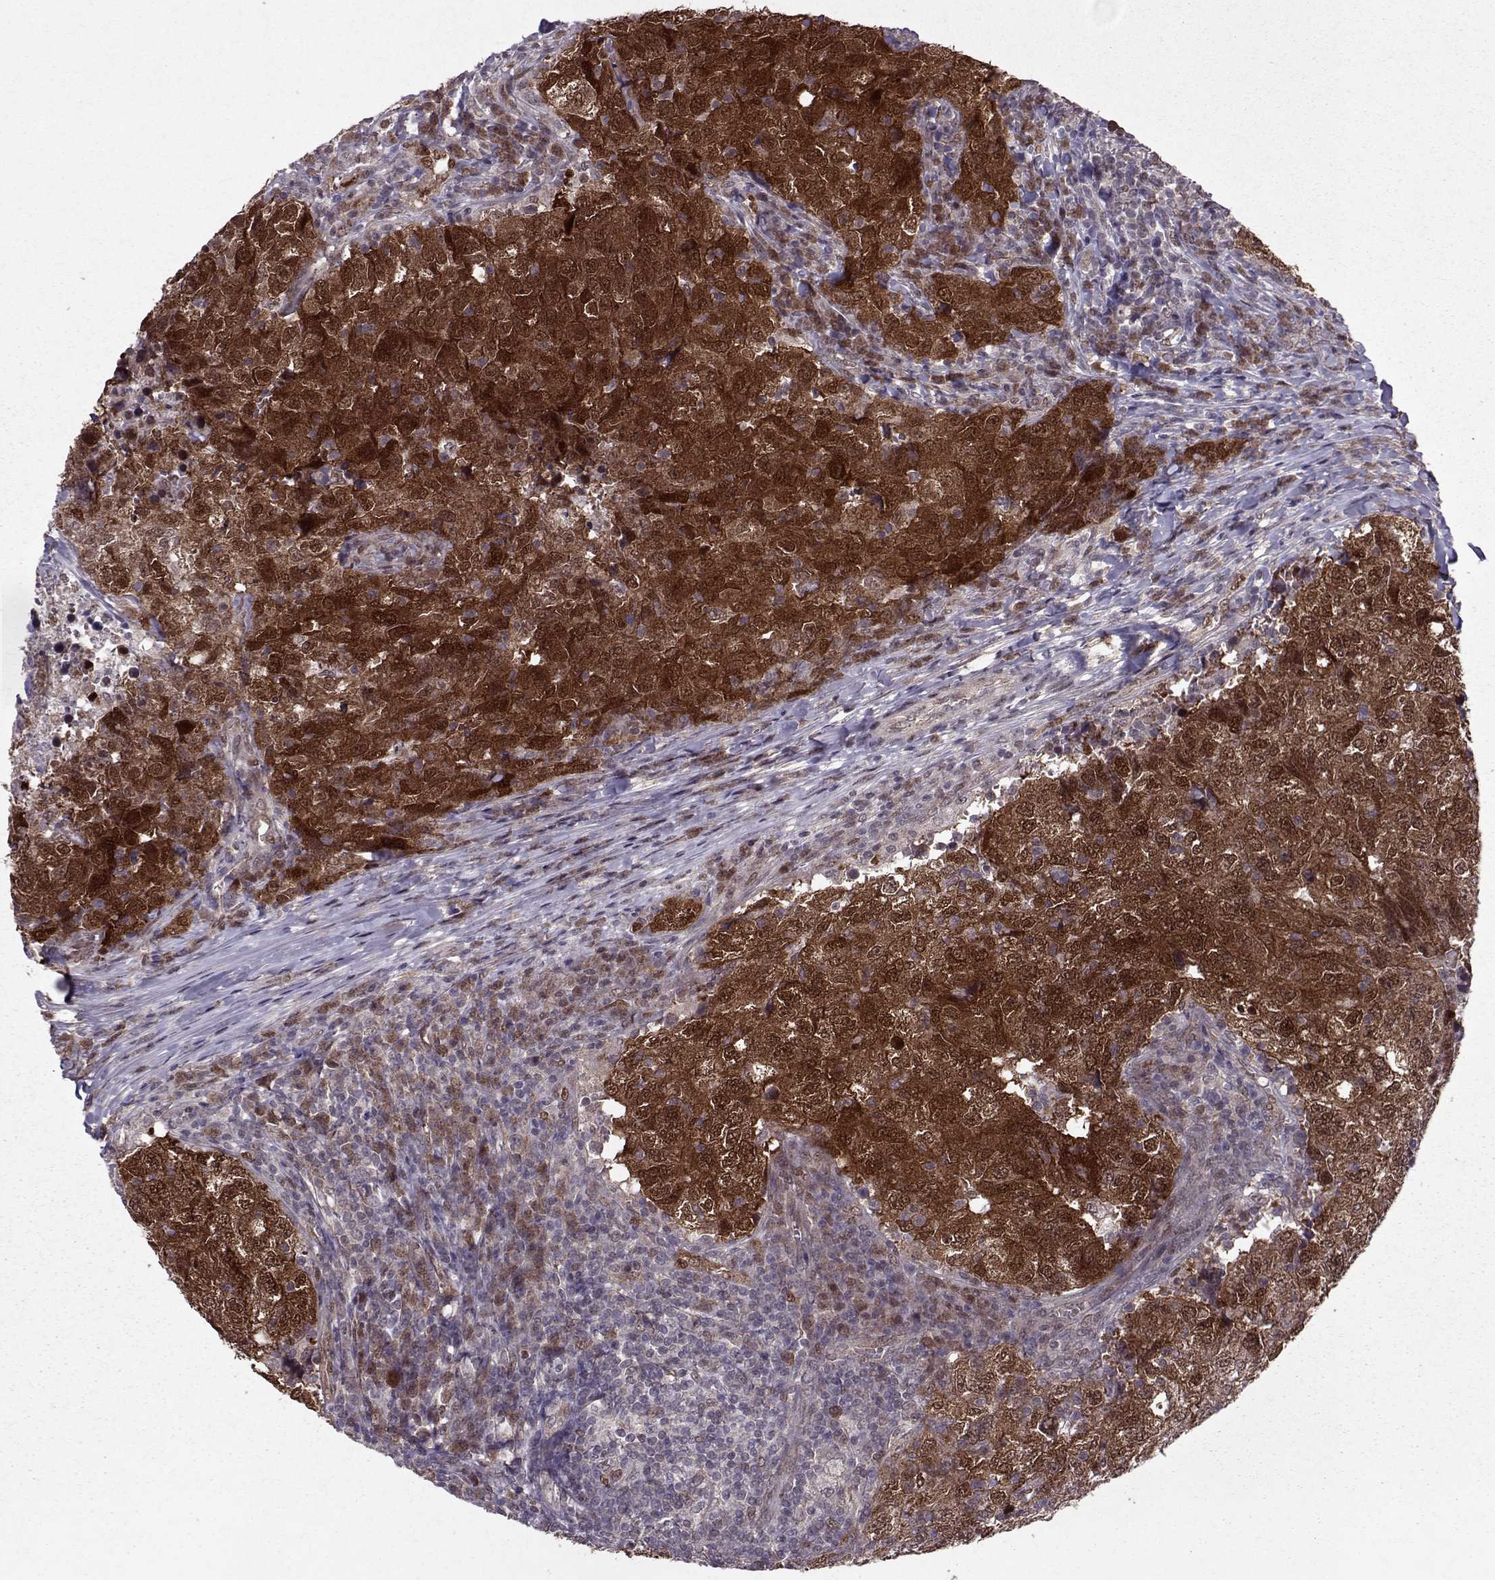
{"staining": {"intensity": "strong", "quantity": ">75%", "location": "cytoplasmic/membranous,nuclear"}, "tissue": "breast cancer", "cell_type": "Tumor cells", "image_type": "cancer", "snomed": [{"axis": "morphology", "description": "Duct carcinoma"}, {"axis": "topography", "description": "Breast"}], "caption": "Immunohistochemistry (IHC) staining of infiltrating ductal carcinoma (breast), which exhibits high levels of strong cytoplasmic/membranous and nuclear positivity in about >75% of tumor cells indicating strong cytoplasmic/membranous and nuclear protein staining. The staining was performed using DAB (3,3'-diaminobenzidine) (brown) for protein detection and nuclei were counterstained in hematoxylin (blue).", "gene": "CDK4", "patient": {"sex": "female", "age": 30}}